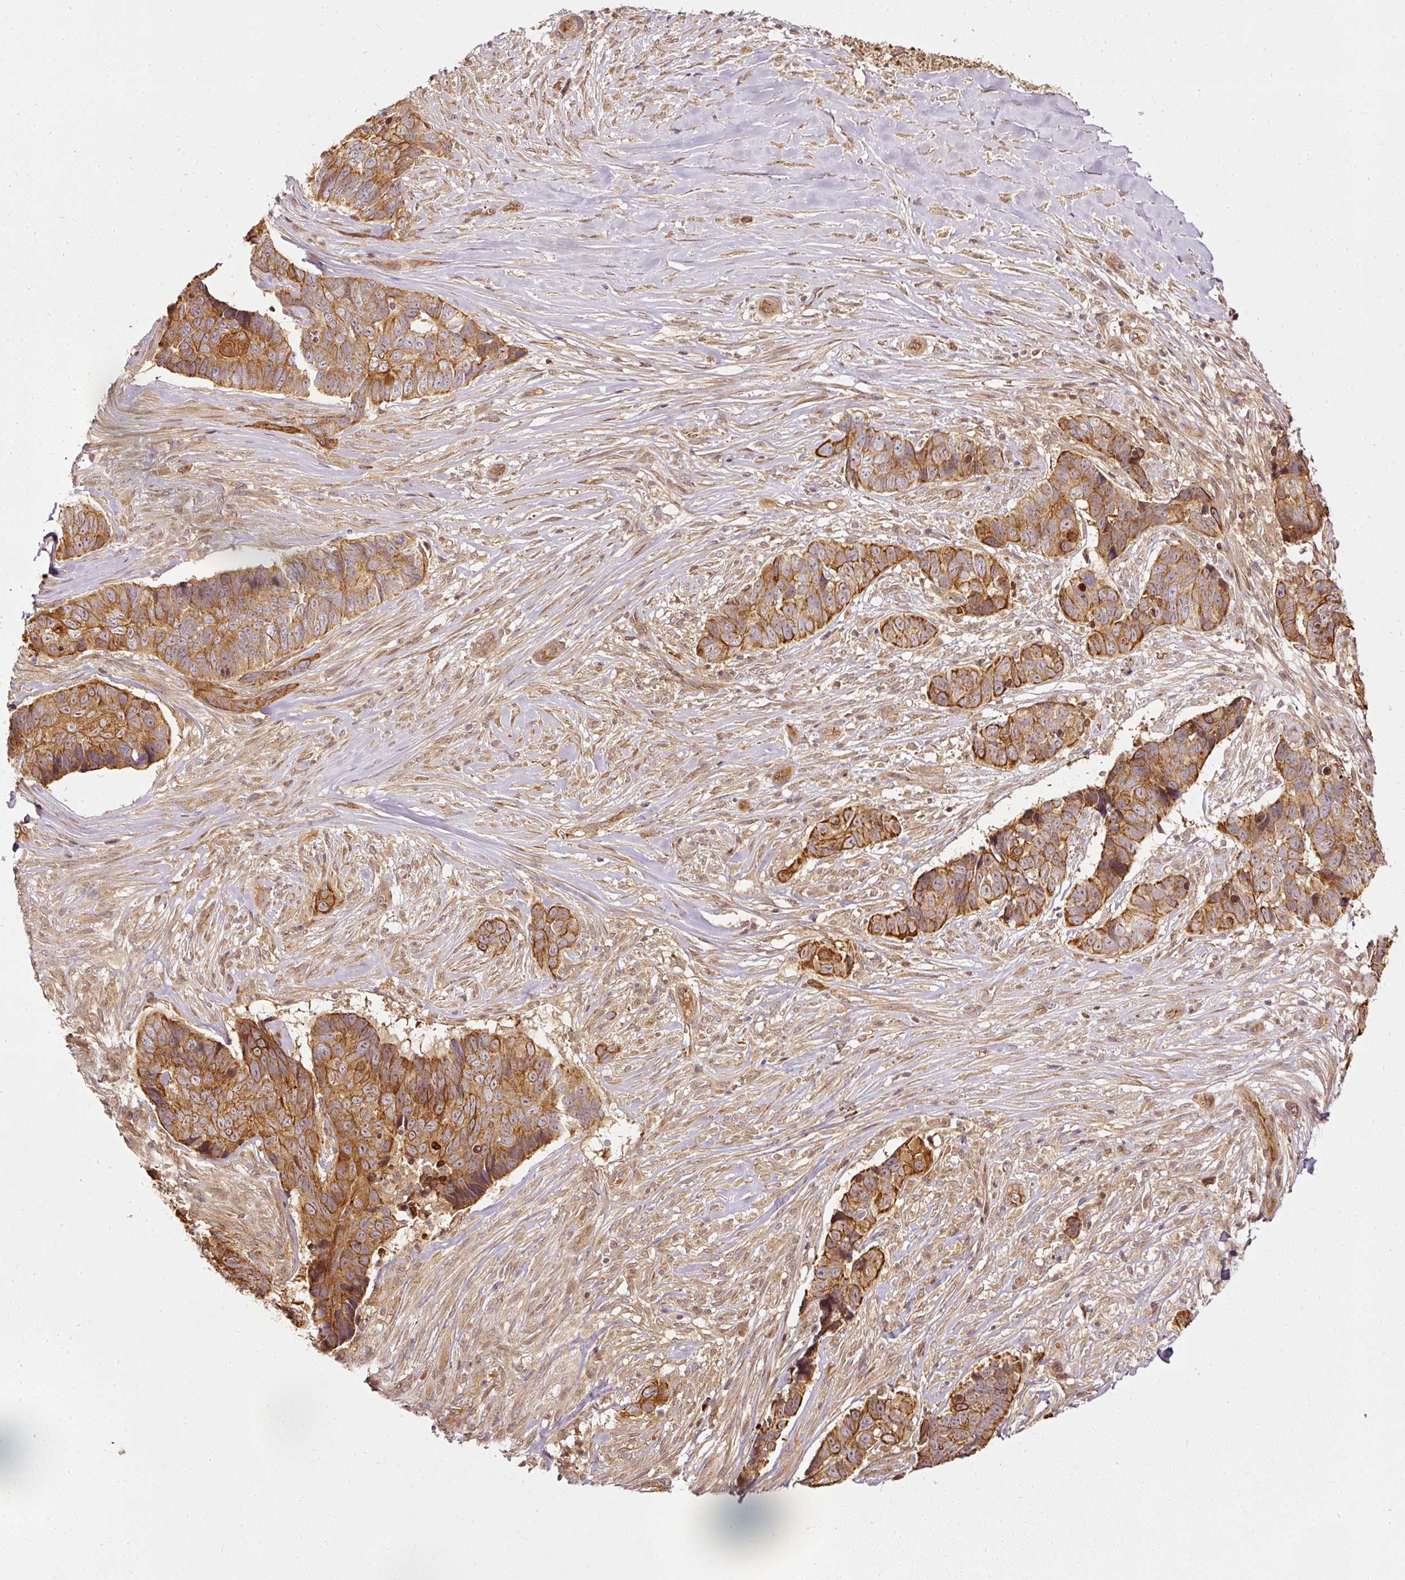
{"staining": {"intensity": "strong", "quantity": ">75%", "location": "cytoplasmic/membranous"}, "tissue": "skin cancer", "cell_type": "Tumor cells", "image_type": "cancer", "snomed": [{"axis": "morphology", "description": "Basal cell carcinoma"}, {"axis": "topography", "description": "Skin"}], "caption": "Protein analysis of basal cell carcinoma (skin) tissue demonstrates strong cytoplasmic/membranous expression in approximately >75% of tumor cells. (brown staining indicates protein expression, while blue staining denotes nuclei).", "gene": "MIF4GD", "patient": {"sex": "female", "age": 82}}